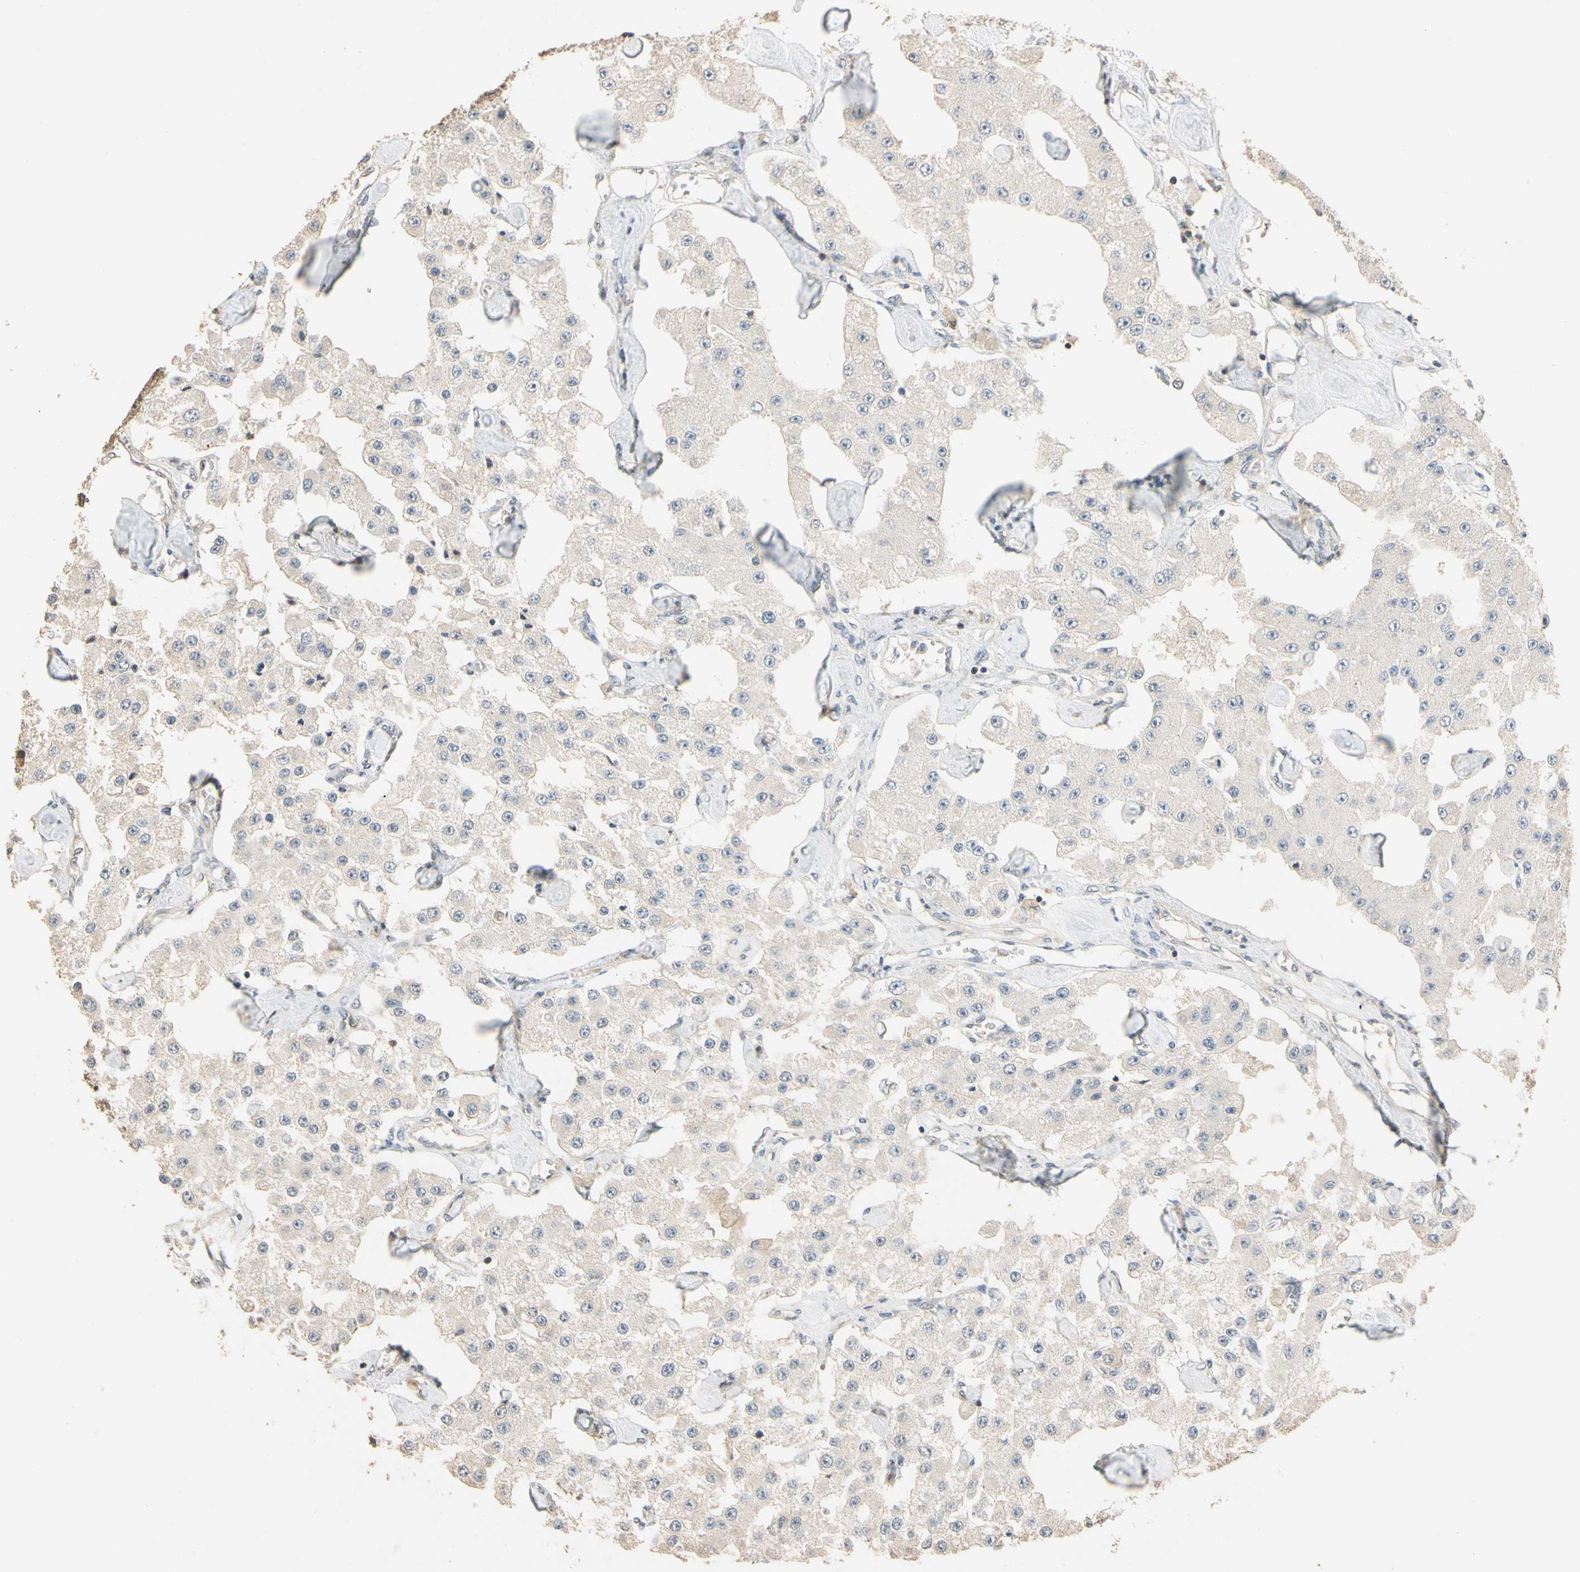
{"staining": {"intensity": "negative", "quantity": "none", "location": "none"}, "tissue": "carcinoid", "cell_type": "Tumor cells", "image_type": "cancer", "snomed": [{"axis": "morphology", "description": "Carcinoid, malignant, NOS"}, {"axis": "topography", "description": "Pancreas"}], "caption": "Carcinoid stained for a protein using immunohistochemistry exhibits no expression tumor cells.", "gene": "MAP3K7", "patient": {"sex": "male", "age": 41}}